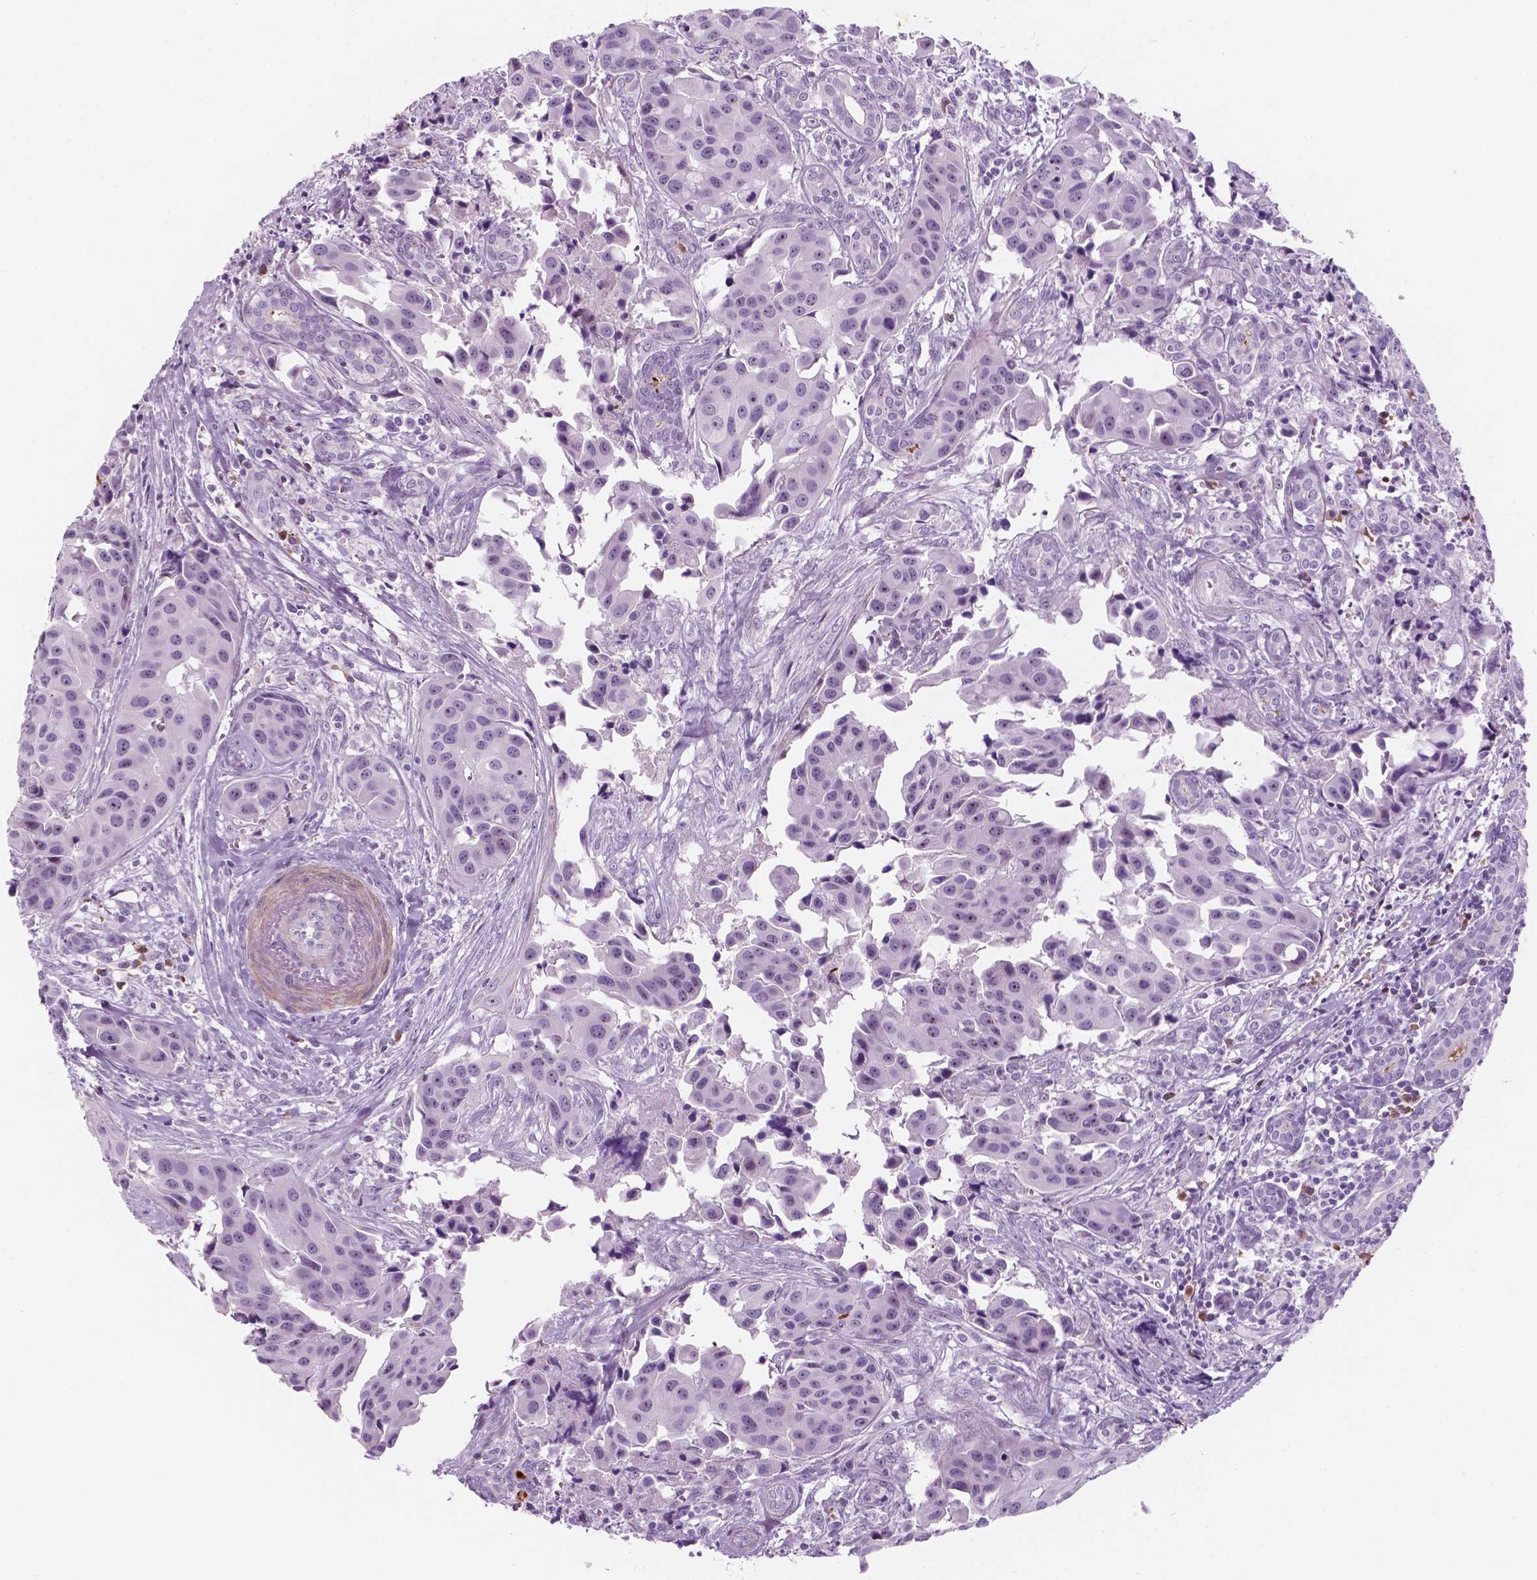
{"staining": {"intensity": "negative", "quantity": "none", "location": "none"}, "tissue": "head and neck cancer", "cell_type": "Tumor cells", "image_type": "cancer", "snomed": [{"axis": "morphology", "description": "Adenocarcinoma, NOS"}, {"axis": "topography", "description": "Head-Neck"}], "caption": "DAB immunohistochemical staining of head and neck adenocarcinoma shows no significant staining in tumor cells.", "gene": "ZNF853", "patient": {"sex": "male", "age": 76}}